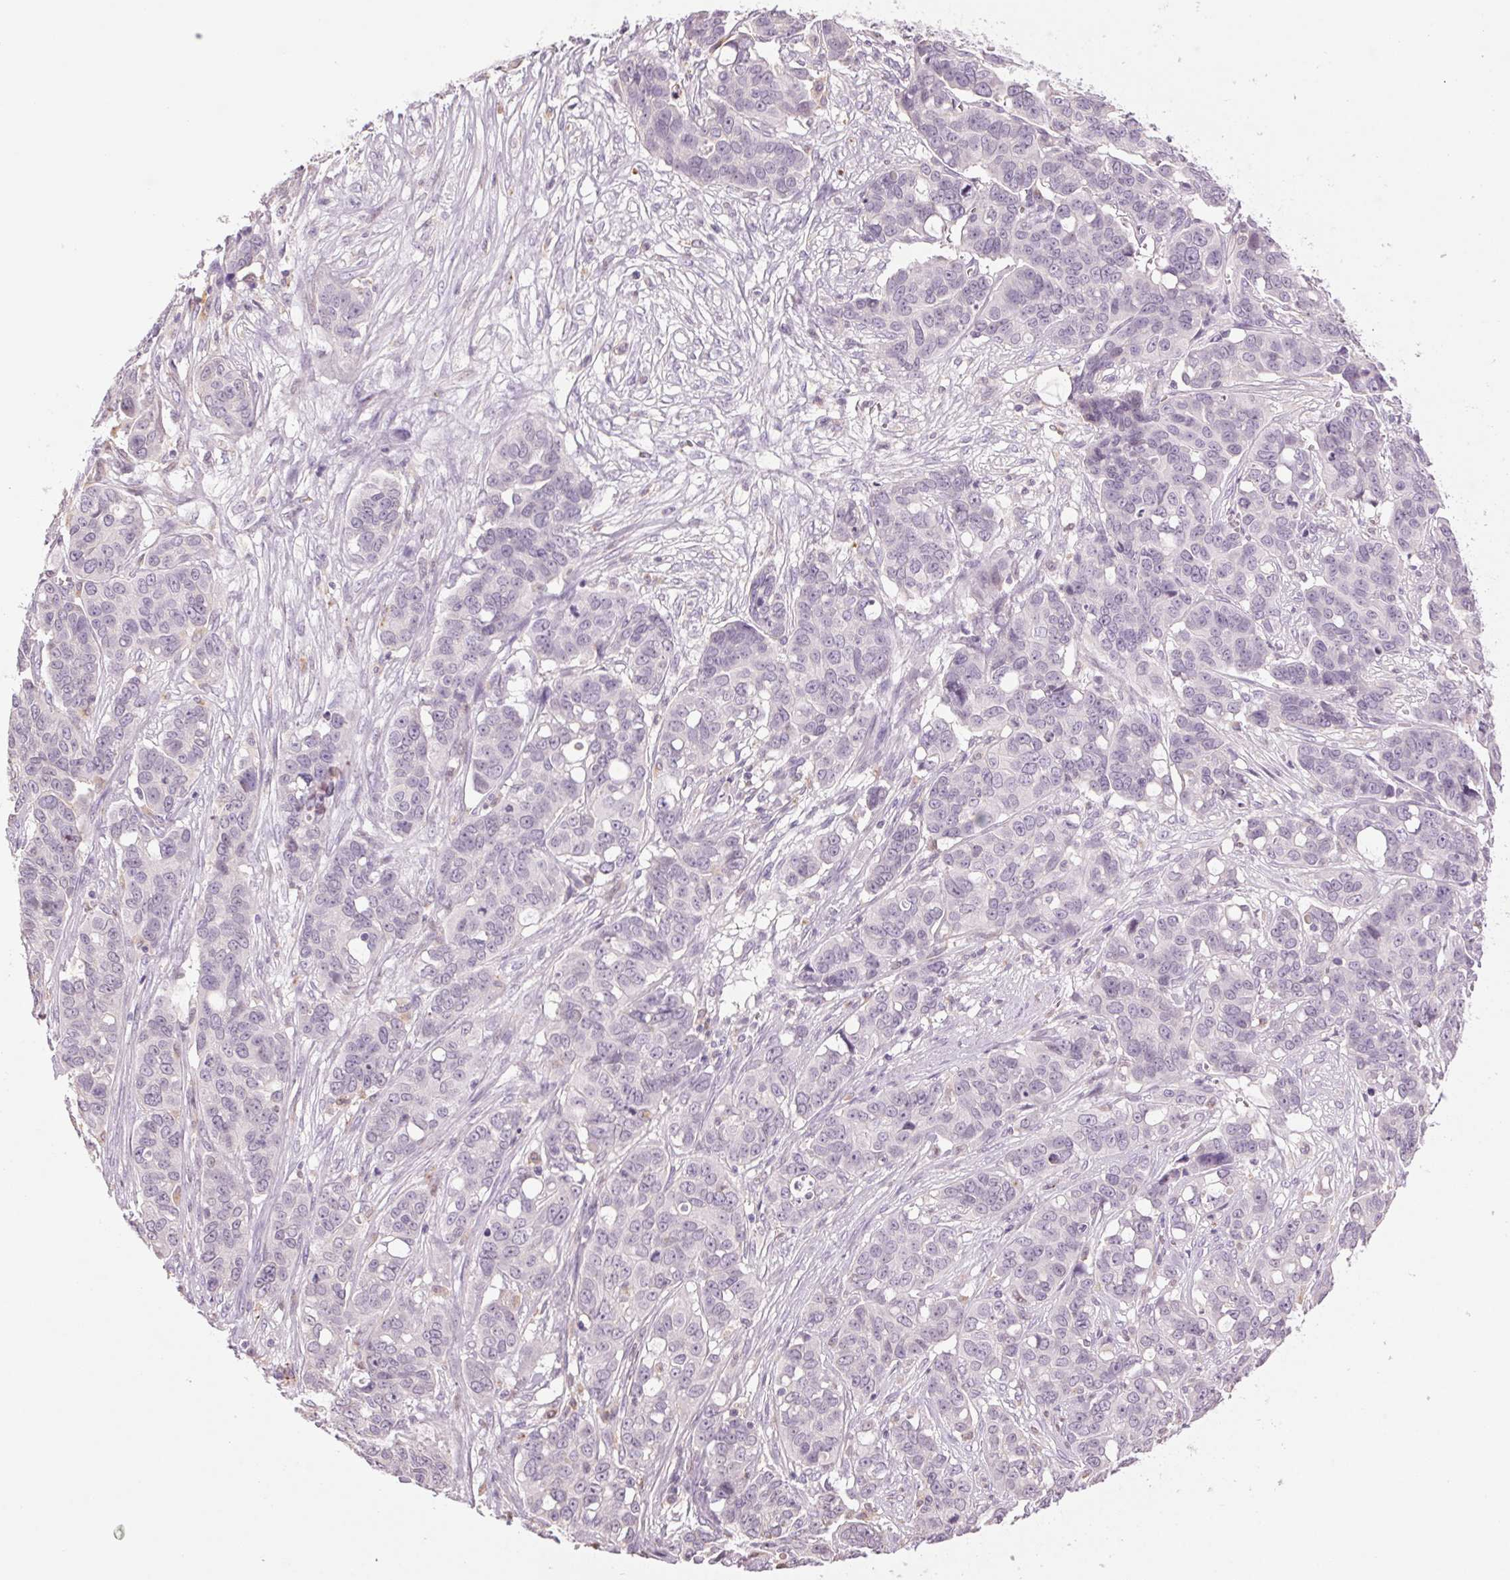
{"staining": {"intensity": "negative", "quantity": "none", "location": "none"}, "tissue": "ovarian cancer", "cell_type": "Tumor cells", "image_type": "cancer", "snomed": [{"axis": "morphology", "description": "Carcinoma, endometroid"}, {"axis": "topography", "description": "Ovary"}], "caption": "An IHC histopathology image of ovarian cancer is shown. There is no staining in tumor cells of ovarian cancer. (Immunohistochemistry (ihc), brightfield microscopy, high magnification).", "gene": "MPO", "patient": {"sex": "female", "age": 78}}